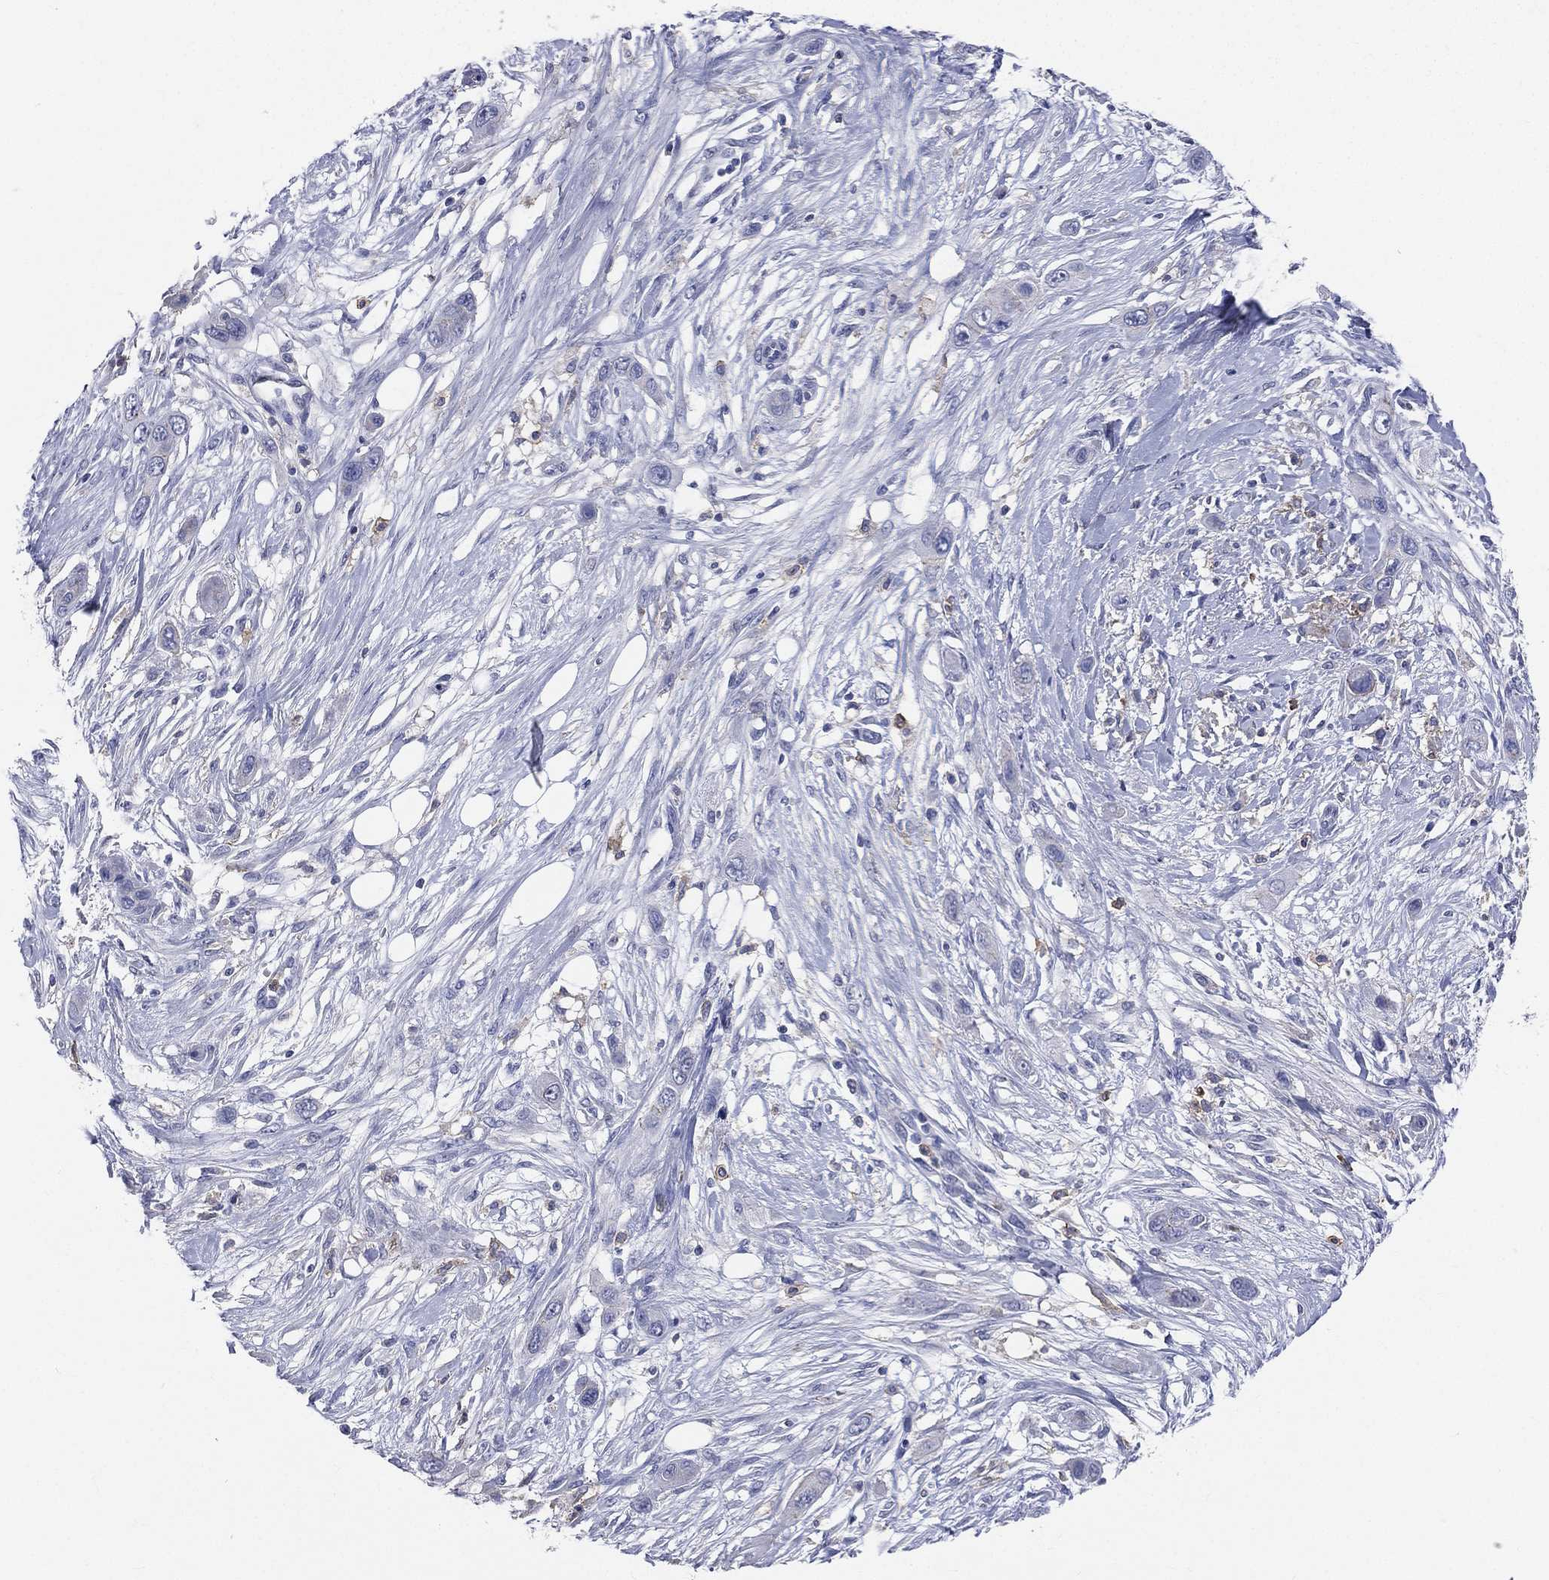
{"staining": {"intensity": "negative", "quantity": "none", "location": "none"}, "tissue": "skin cancer", "cell_type": "Tumor cells", "image_type": "cancer", "snomed": [{"axis": "morphology", "description": "Squamous cell carcinoma, NOS"}, {"axis": "topography", "description": "Skin"}], "caption": "Tumor cells are negative for brown protein staining in squamous cell carcinoma (skin).", "gene": "CD33", "patient": {"sex": "male", "age": 79}}